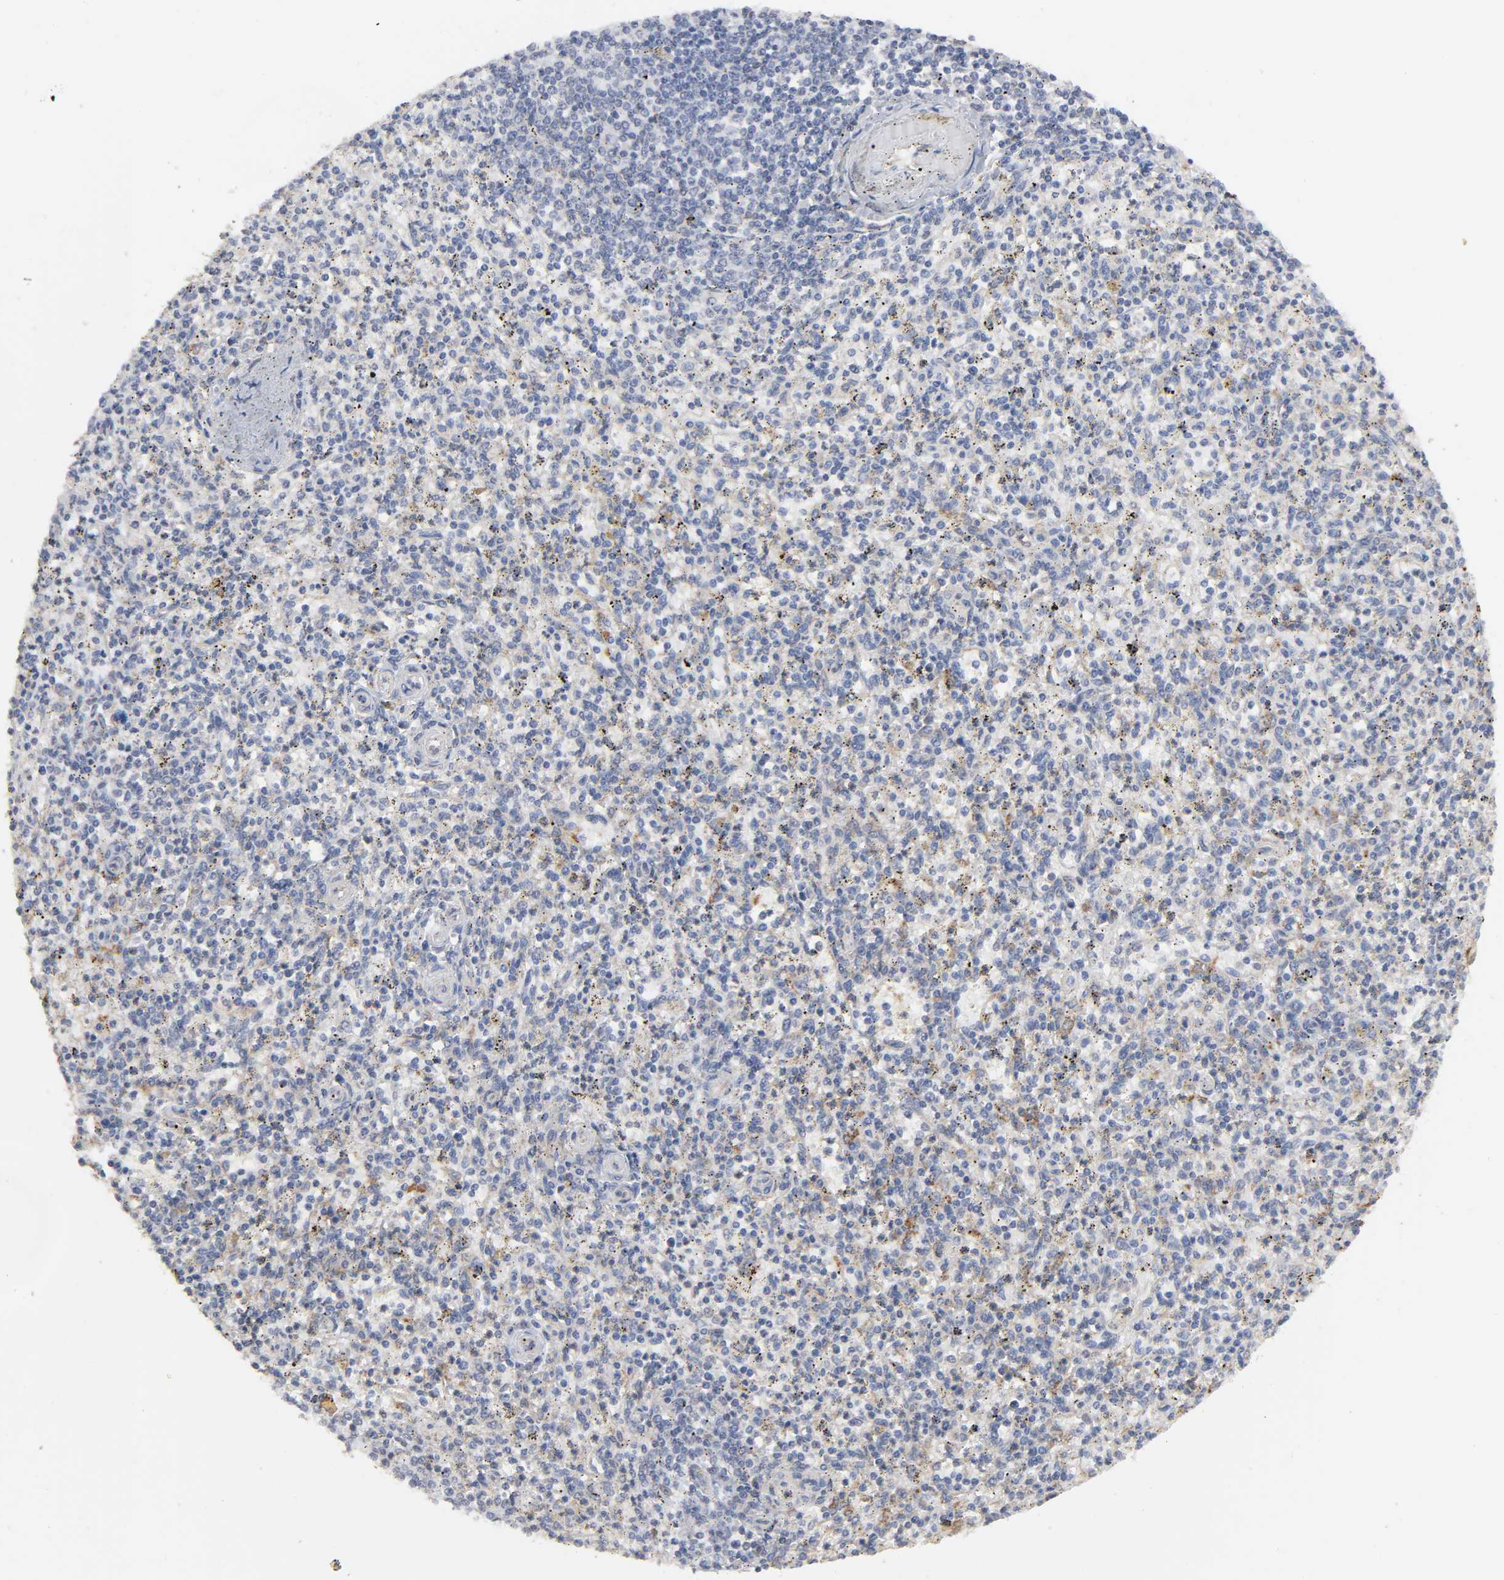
{"staining": {"intensity": "moderate", "quantity": "25%-75%", "location": "cytoplasmic/membranous"}, "tissue": "spleen", "cell_type": "Cells in red pulp", "image_type": "normal", "snomed": [{"axis": "morphology", "description": "Normal tissue, NOS"}, {"axis": "topography", "description": "Spleen"}], "caption": "The micrograph reveals immunohistochemical staining of unremarkable spleen. There is moderate cytoplasmic/membranous staining is present in approximately 25%-75% of cells in red pulp. (IHC, brightfield microscopy, high magnification).", "gene": "POR", "patient": {"sex": "male", "age": 72}}